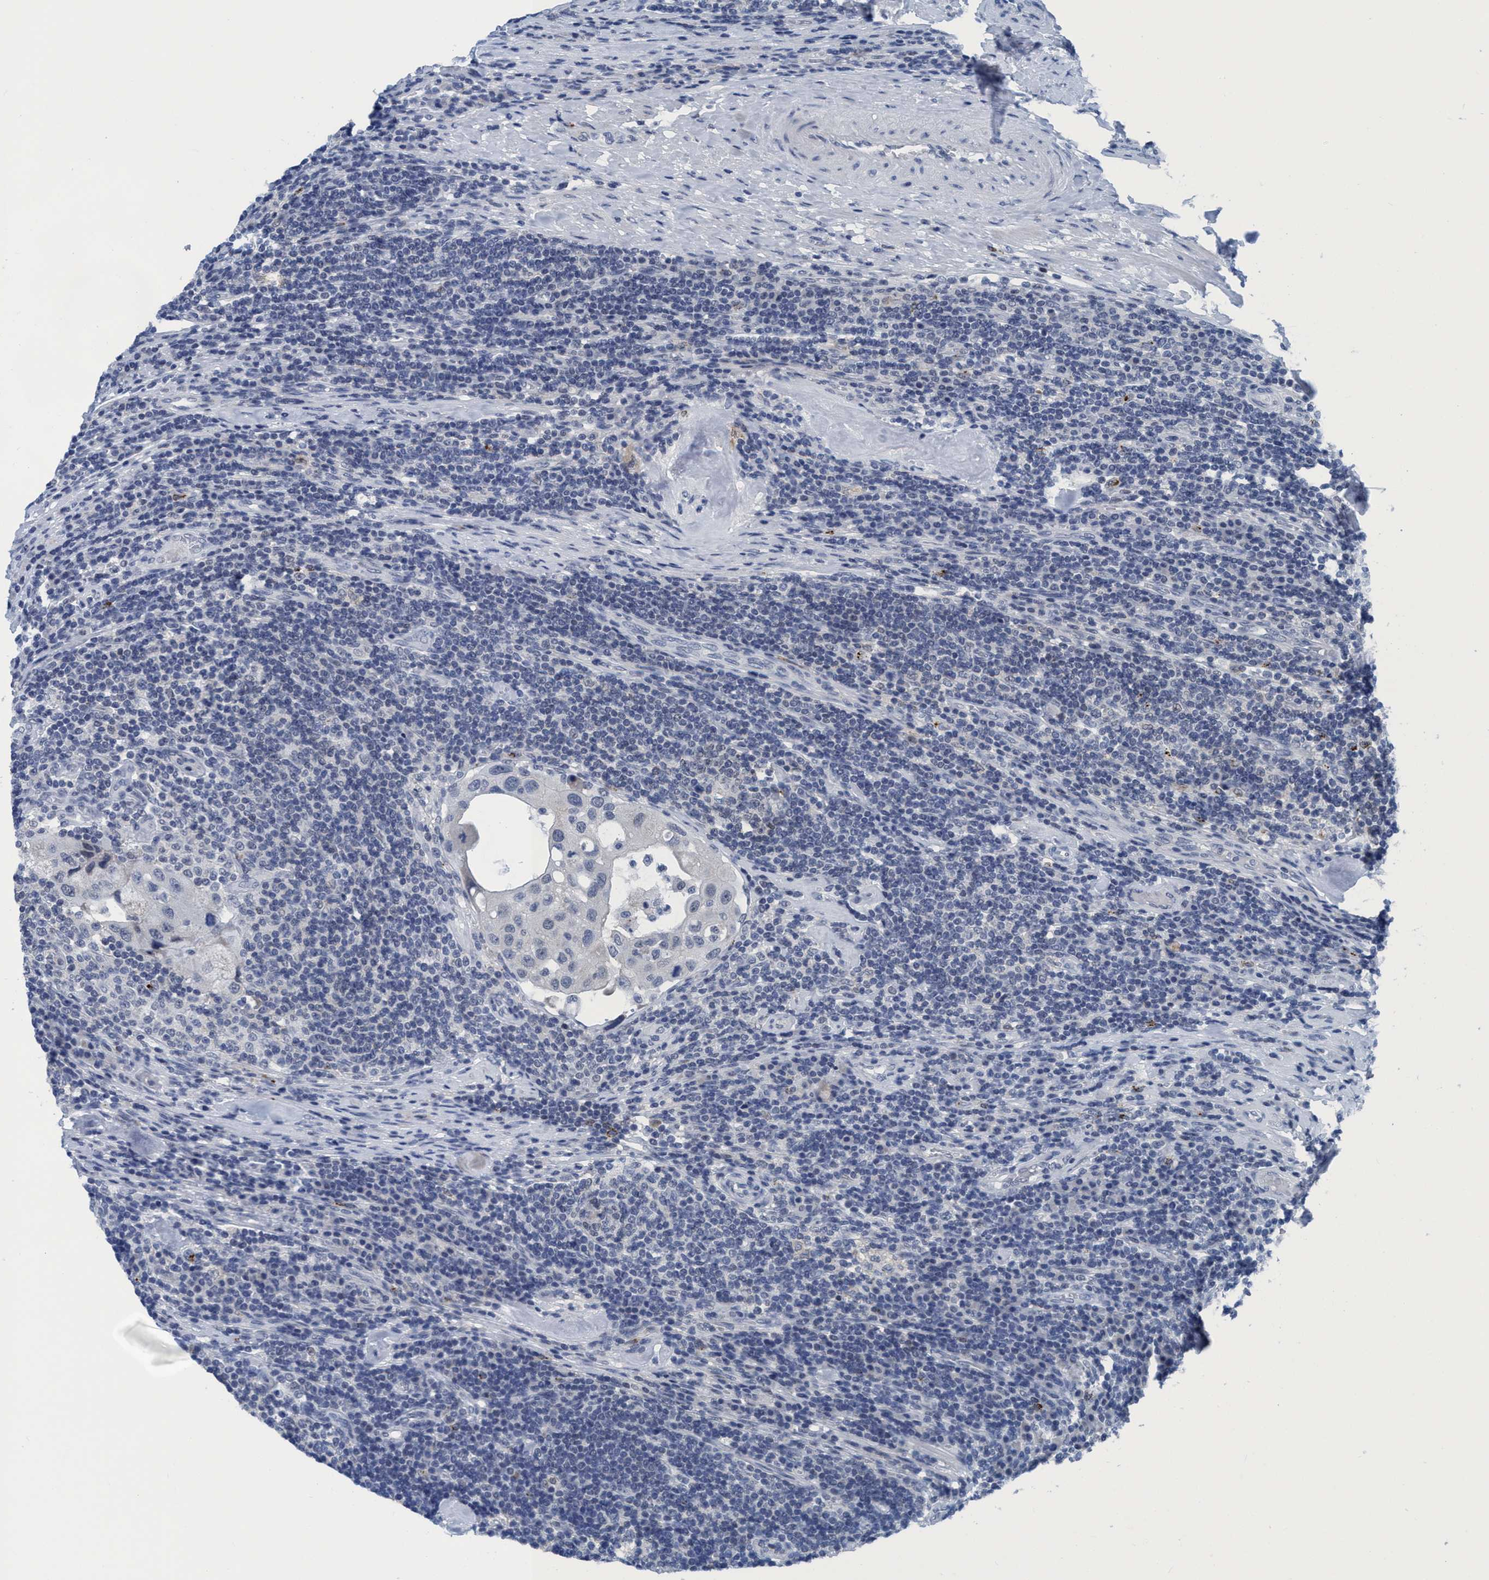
{"staining": {"intensity": "negative", "quantity": "none", "location": "none"}, "tissue": "urothelial cancer", "cell_type": "Tumor cells", "image_type": "cancer", "snomed": [{"axis": "morphology", "description": "Urothelial carcinoma, High grade"}, {"axis": "topography", "description": "Lymph node"}, {"axis": "topography", "description": "Urinary bladder"}], "caption": "Immunohistochemistry photomicrograph of neoplastic tissue: human high-grade urothelial carcinoma stained with DAB (3,3'-diaminobenzidine) demonstrates no significant protein staining in tumor cells.", "gene": "DNAI1", "patient": {"sex": "male", "age": 51}}